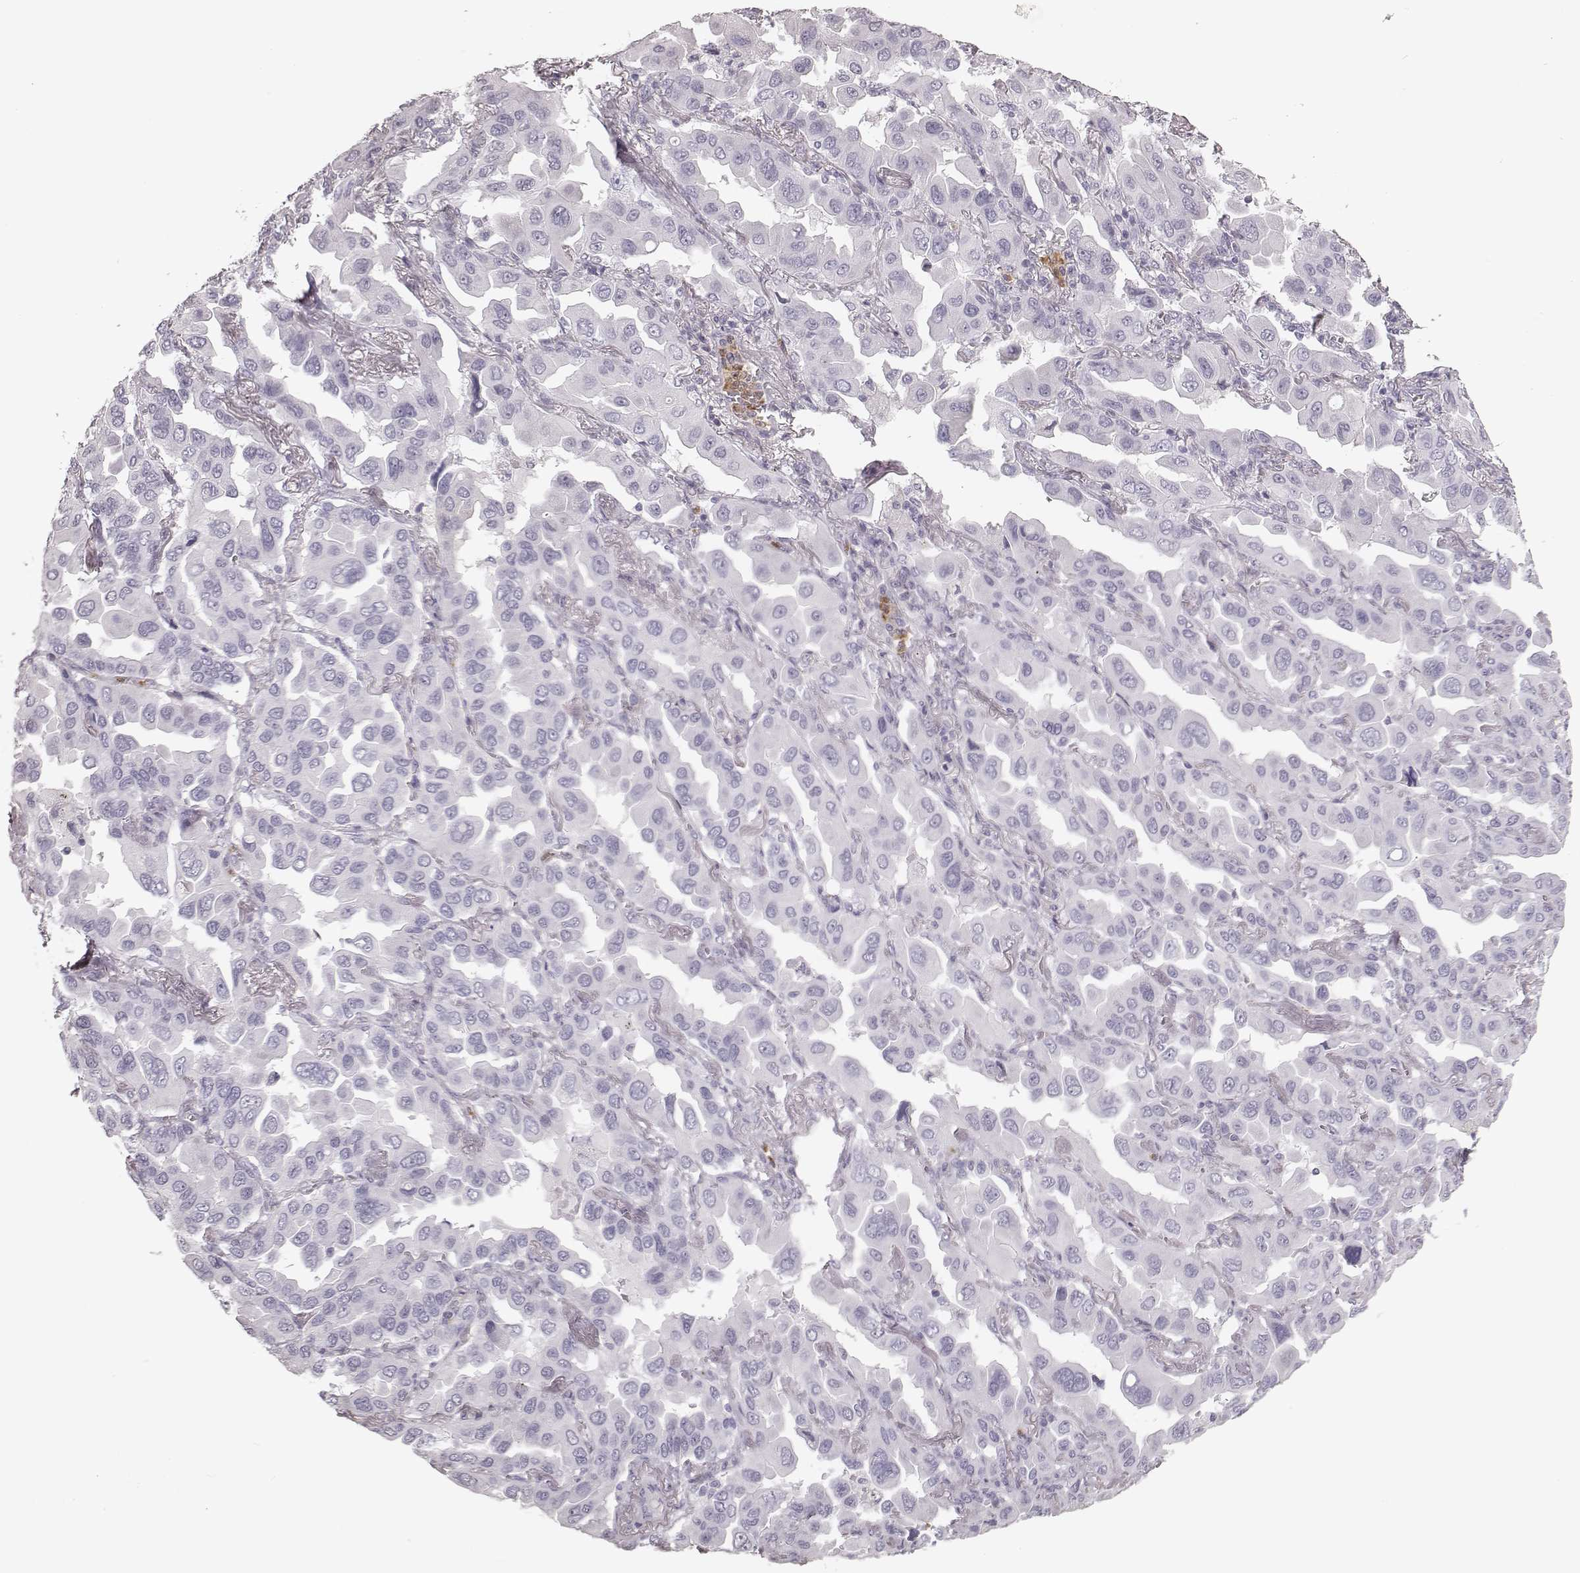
{"staining": {"intensity": "negative", "quantity": "none", "location": "none"}, "tissue": "lung cancer", "cell_type": "Tumor cells", "image_type": "cancer", "snomed": [{"axis": "morphology", "description": "Adenocarcinoma, NOS"}, {"axis": "topography", "description": "Lung"}], "caption": "This is a photomicrograph of IHC staining of lung adenocarcinoma, which shows no staining in tumor cells.", "gene": "ELANE", "patient": {"sex": "male", "age": 64}}